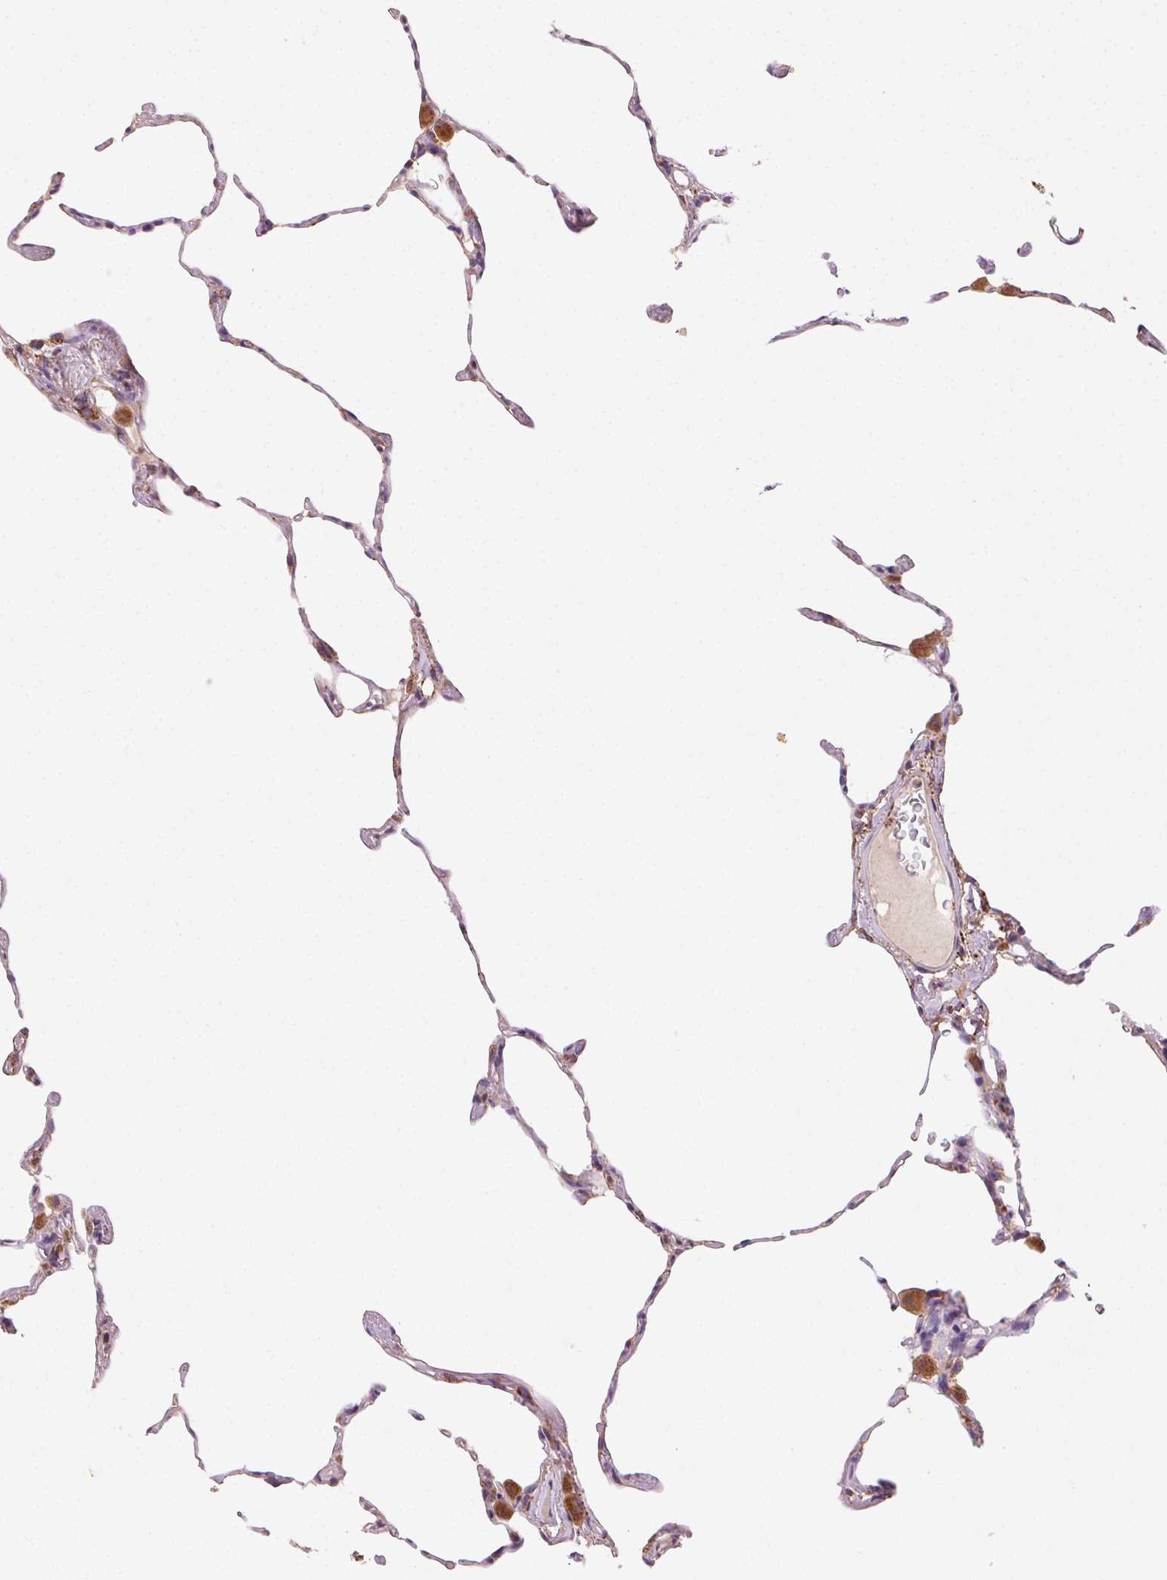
{"staining": {"intensity": "moderate", "quantity": "<25%", "location": "cytoplasmic/membranous"}, "tissue": "lung", "cell_type": "Alveolar cells", "image_type": "normal", "snomed": [{"axis": "morphology", "description": "Normal tissue, NOS"}, {"axis": "topography", "description": "Lung"}], "caption": "DAB immunohistochemical staining of unremarkable human lung exhibits moderate cytoplasmic/membranous protein staining in approximately <25% of alveolar cells. The staining was performed using DAB to visualize the protein expression in brown, while the nuclei were stained in blue with hematoxylin (Magnification: 20x).", "gene": "FNBP1L", "patient": {"sex": "female", "age": 57}}